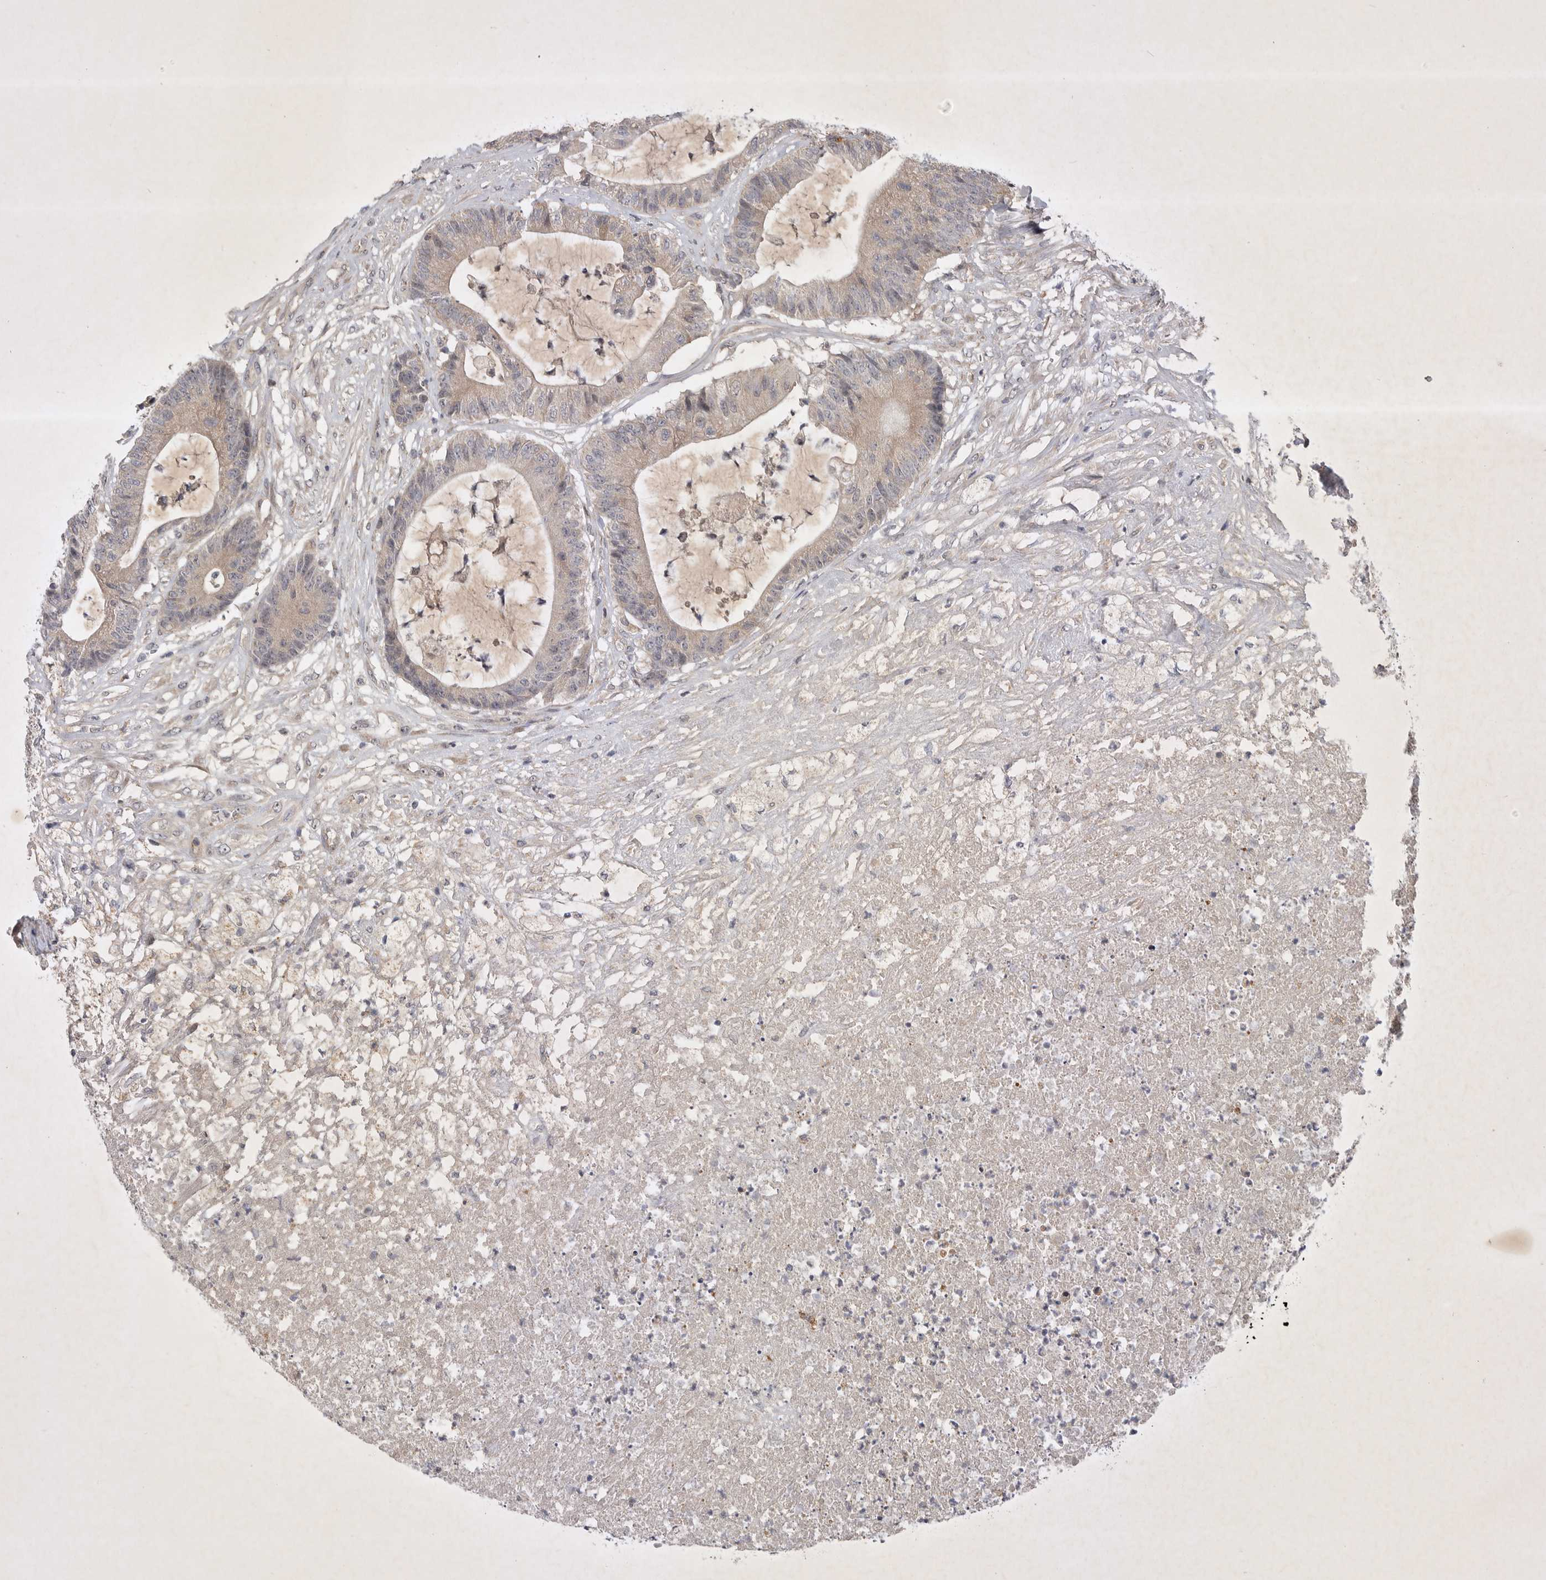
{"staining": {"intensity": "weak", "quantity": "<25%", "location": "cytoplasmic/membranous"}, "tissue": "colorectal cancer", "cell_type": "Tumor cells", "image_type": "cancer", "snomed": [{"axis": "morphology", "description": "Adenocarcinoma, NOS"}, {"axis": "topography", "description": "Colon"}], "caption": "A histopathology image of human adenocarcinoma (colorectal) is negative for staining in tumor cells.", "gene": "PTPDC1", "patient": {"sex": "female", "age": 84}}